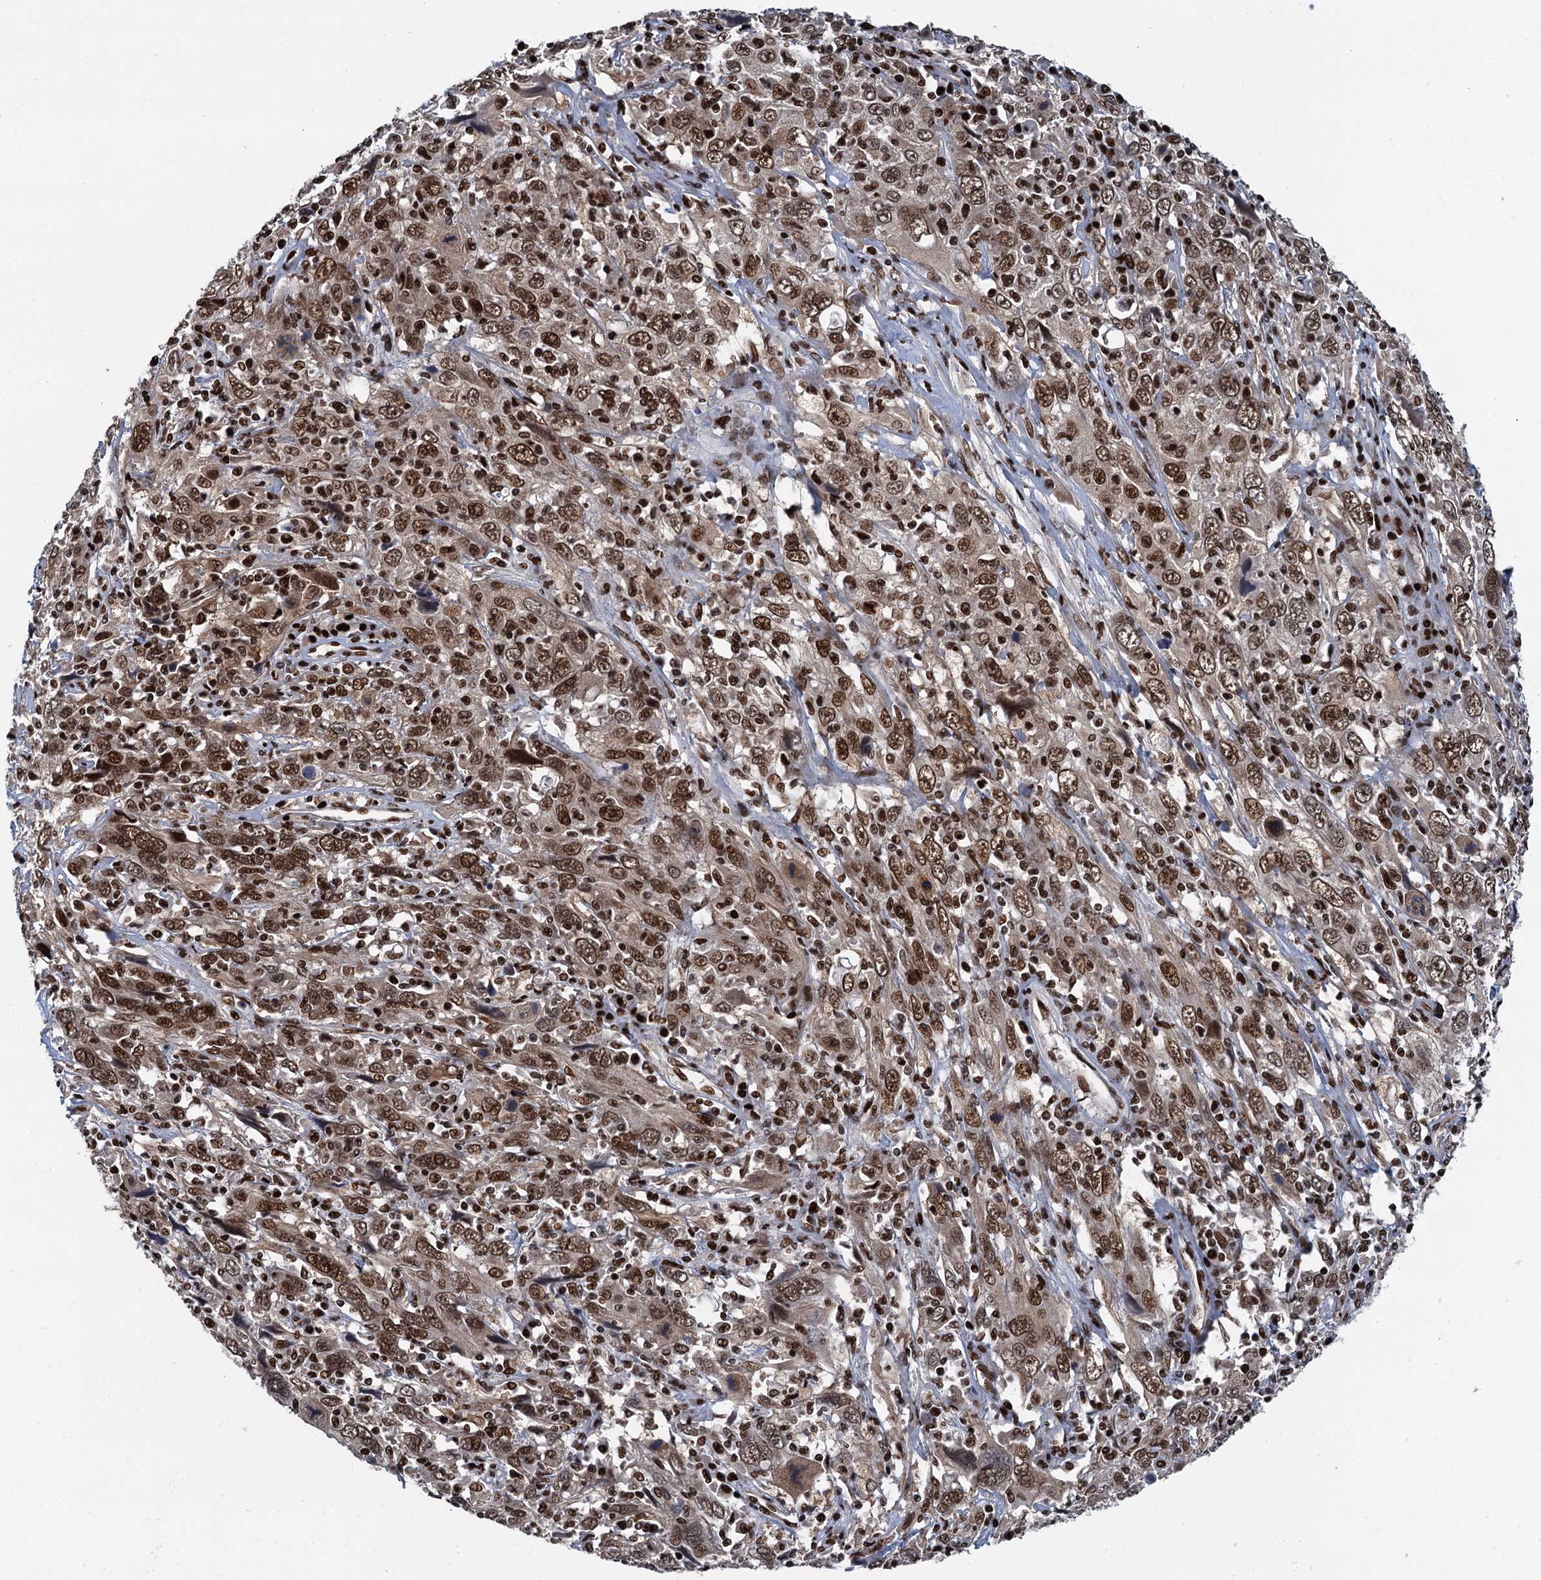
{"staining": {"intensity": "moderate", "quantity": ">75%", "location": "nuclear"}, "tissue": "cervical cancer", "cell_type": "Tumor cells", "image_type": "cancer", "snomed": [{"axis": "morphology", "description": "Squamous cell carcinoma, NOS"}, {"axis": "topography", "description": "Cervix"}], "caption": "Protein staining shows moderate nuclear positivity in approximately >75% of tumor cells in cervical cancer.", "gene": "PPP4R1", "patient": {"sex": "female", "age": 46}}